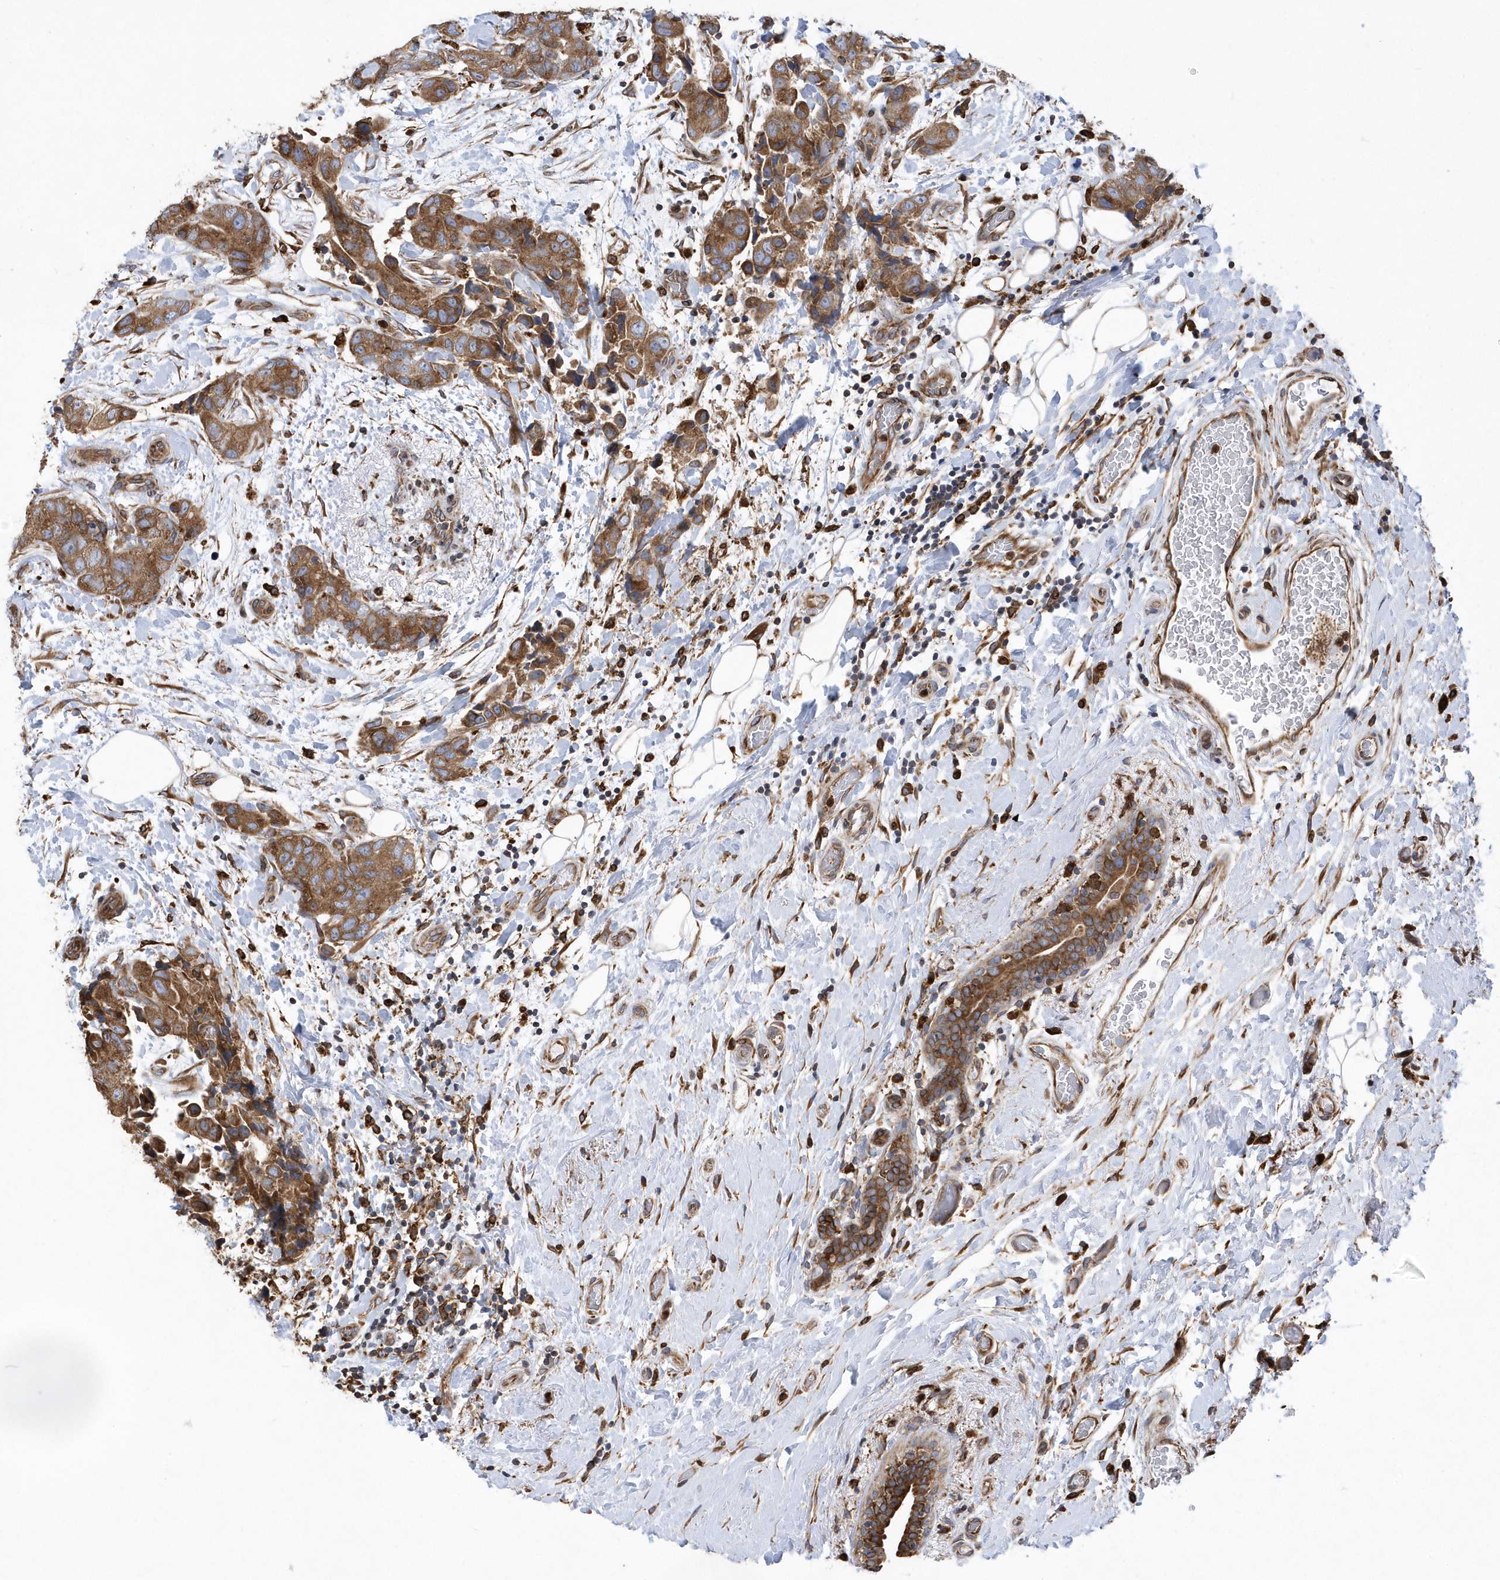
{"staining": {"intensity": "moderate", "quantity": ">75%", "location": "cytoplasmic/membranous"}, "tissue": "breast cancer", "cell_type": "Tumor cells", "image_type": "cancer", "snomed": [{"axis": "morphology", "description": "Duct carcinoma"}, {"axis": "topography", "description": "Breast"}], "caption": "Breast cancer was stained to show a protein in brown. There is medium levels of moderate cytoplasmic/membranous positivity in approximately >75% of tumor cells.", "gene": "VAMP7", "patient": {"sex": "female", "age": 62}}